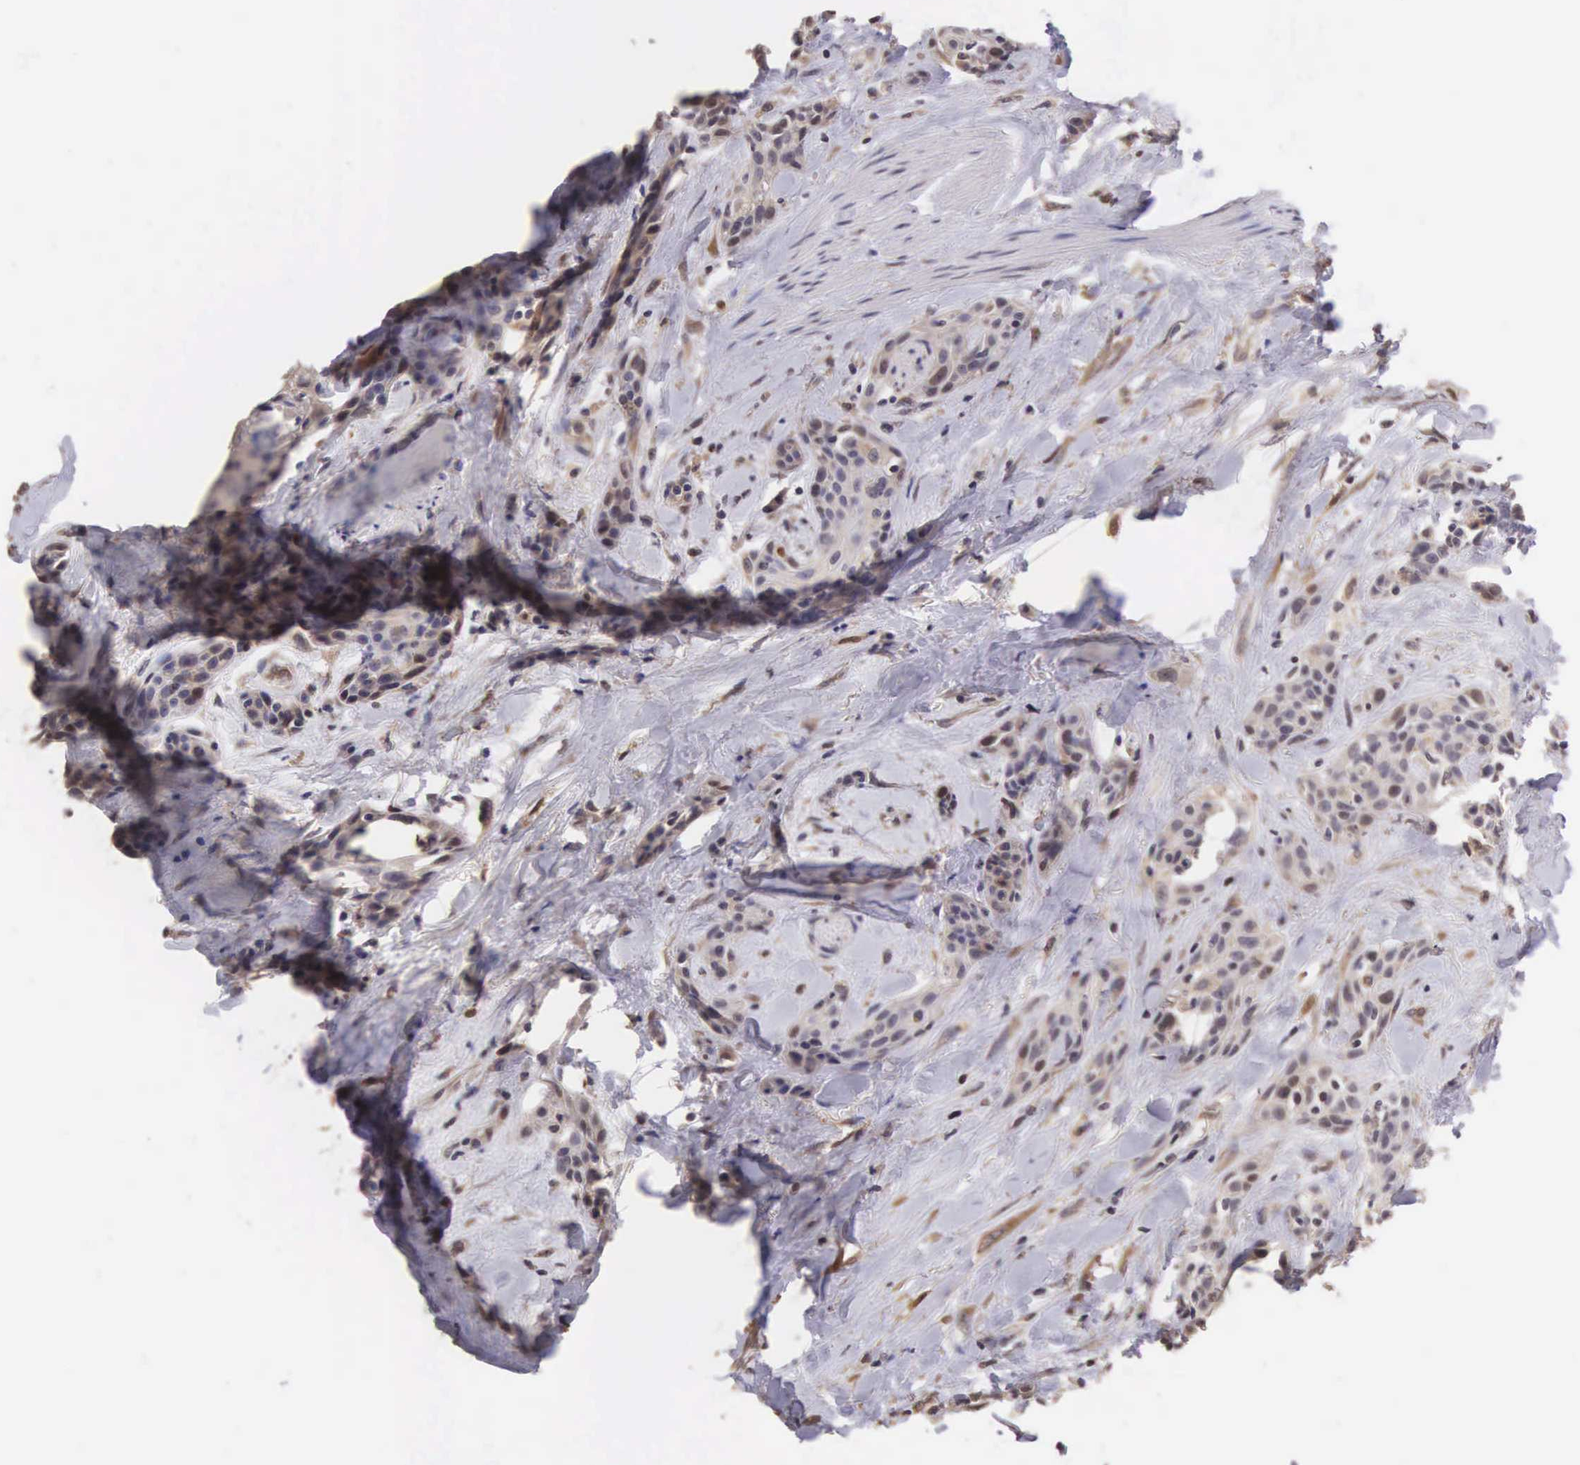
{"staining": {"intensity": "weak", "quantity": "25%-75%", "location": "cytoplasmic/membranous,nuclear"}, "tissue": "skin cancer", "cell_type": "Tumor cells", "image_type": "cancer", "snomed": [{"axis": "morphology", "description": "Squamous cell carcinoma, NOS"}, {"axis": "topography", "description": "Skin"}, {"axis": "topography", "description": "Anal"}], "caption": "DAB (3,3'-diaminobenzidine) immunohistochemical staining of human squamous cell carcinoma (skin) displays weak cytoplasmic/membranous and nuclear protein staining in approximately 25%-75% of tumor cells.", "gene": "CDC45", "patient": {"sex": "male", "age": 64}}